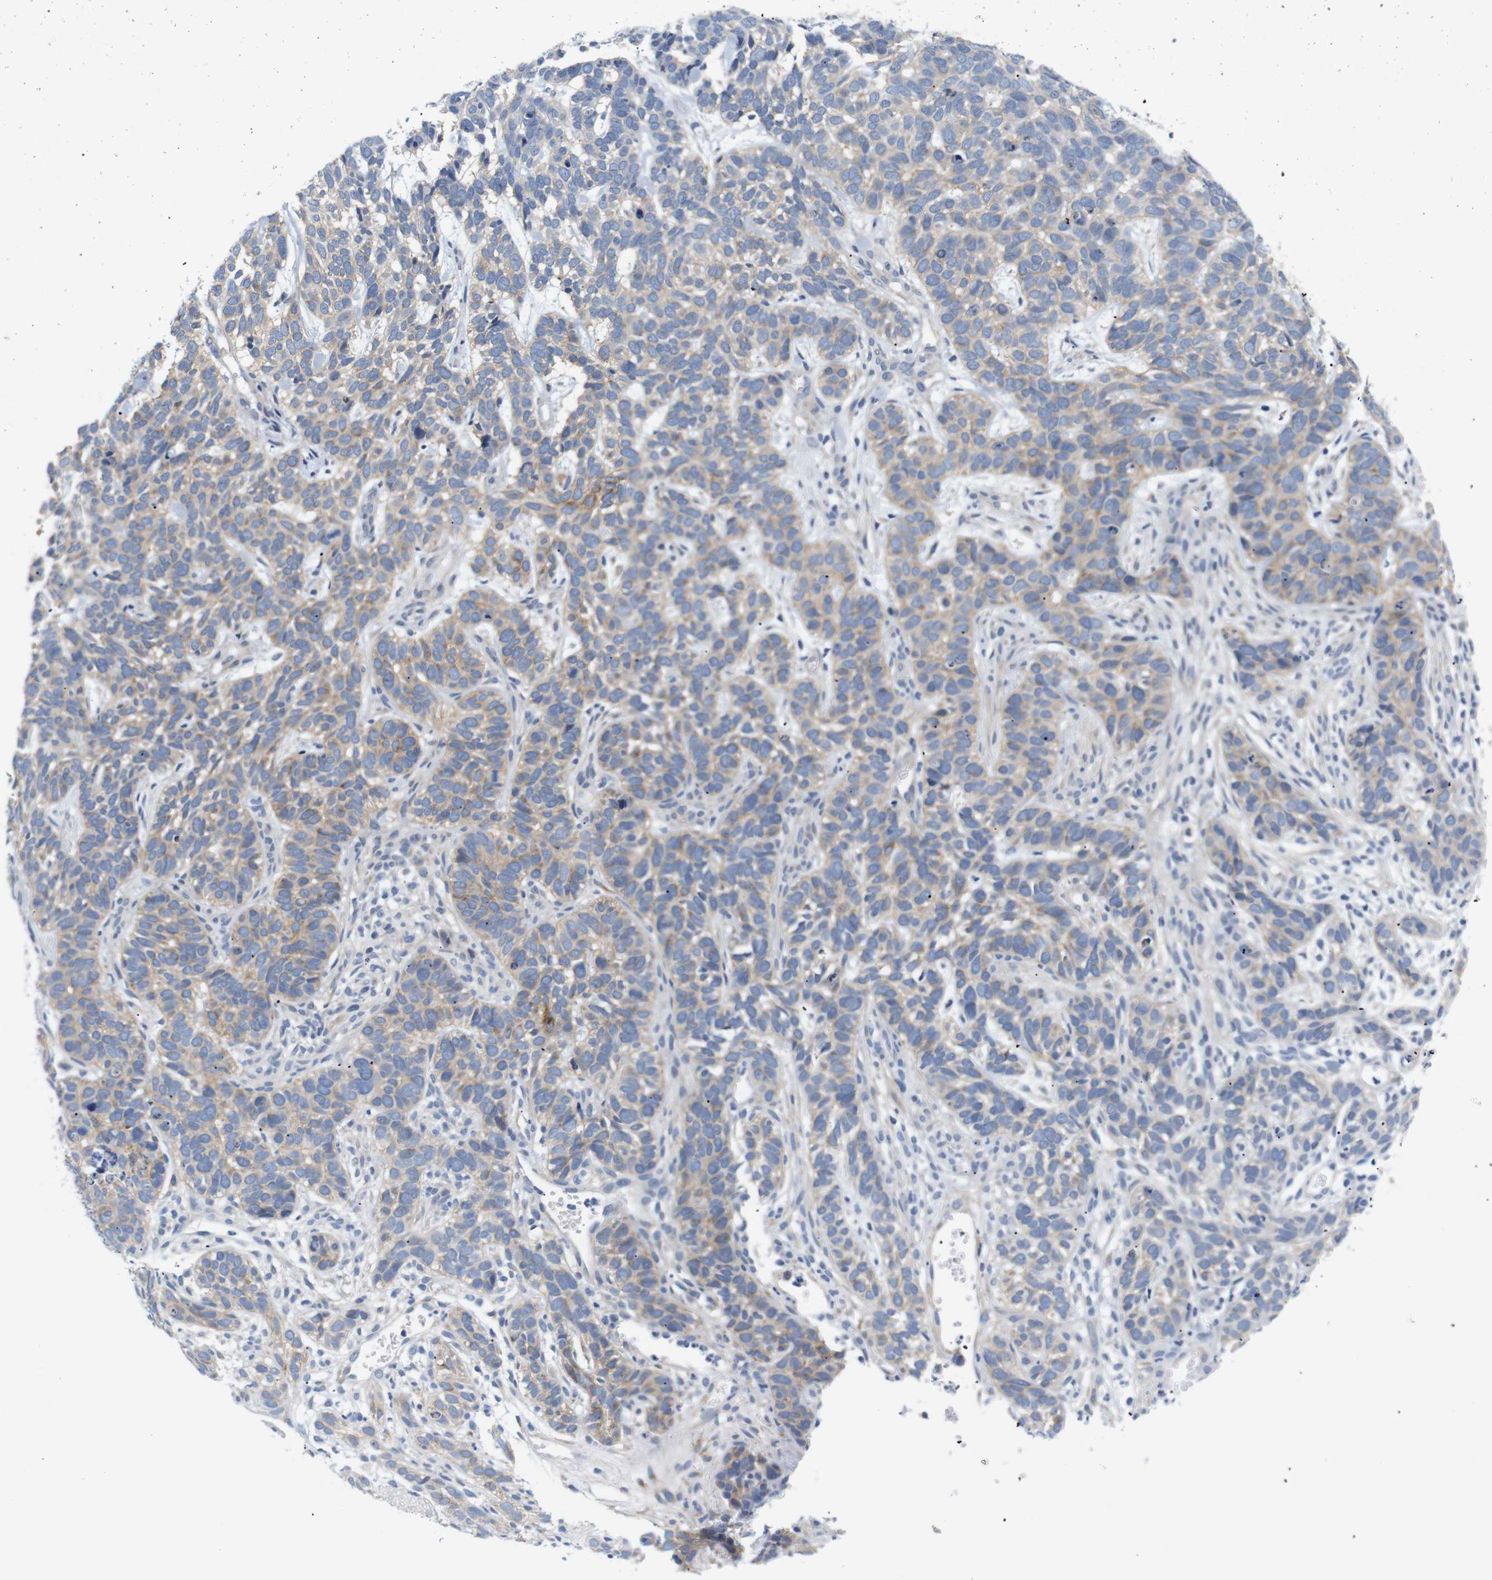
{"staining": {"intensity": "weak", "quantity": ">75%", "location": "cytoplasmic/membranous"}, "tissue": "skin cancer", "cell_type": "Tumor cells", "image_type": "cancer", "snomed": [{"axis": "morphology", "description": "Basal cell carcinoma"}, {"axis": "topography", "description": "Skin"}], "caption": "The immunohistochemical stain shows weak cytoplasmic/membranous positivity in tumor cells of skin cancer tissue.", "gene": "STMN3", "patient": {"sex": "male", "age": 87}}